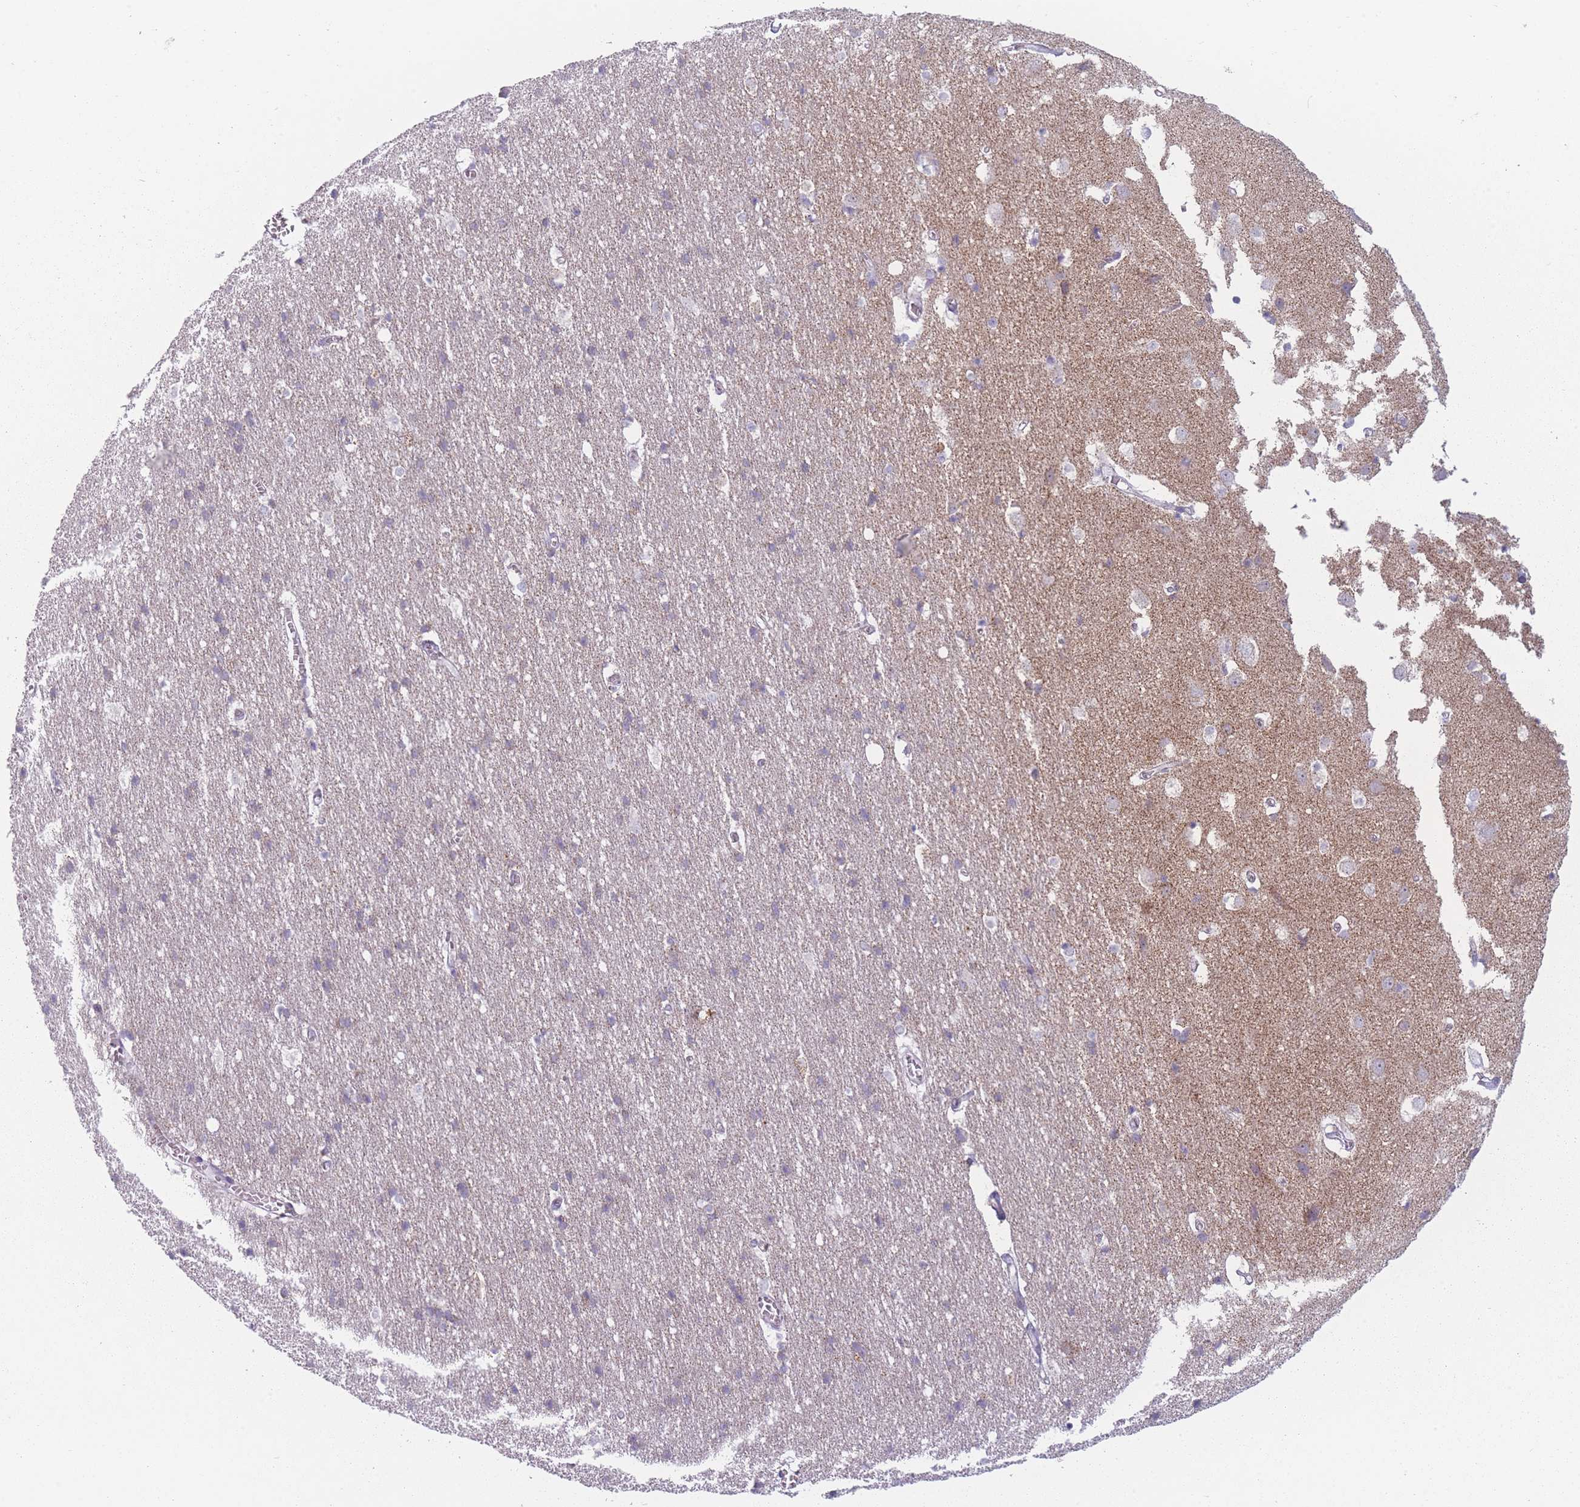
{"staining": {"intensity": "weak", "quantity": "<25%", "location": "cytoplasmic/membranous"}, "tissue": "cerebral cortex", "cell_type": "Endothelial cells", "image_type": "normal", "snomed": [{"axis": "morphology", "description": "Normal tissue, NOS"}, {"axis": "topography", "description": "Cerebral cortex"}], "caption": "An immunohistochemistry (IHC) photomicrograph of benign cerebral cortex is shown. There is no staining in endothelial cells of cerebral cortex. (Brightfield microscopy of DAB immunohistochemistry (IHC) at high magnification).", "gene": "DCHS1", "patient": {"sex": "male", "age": 54}}